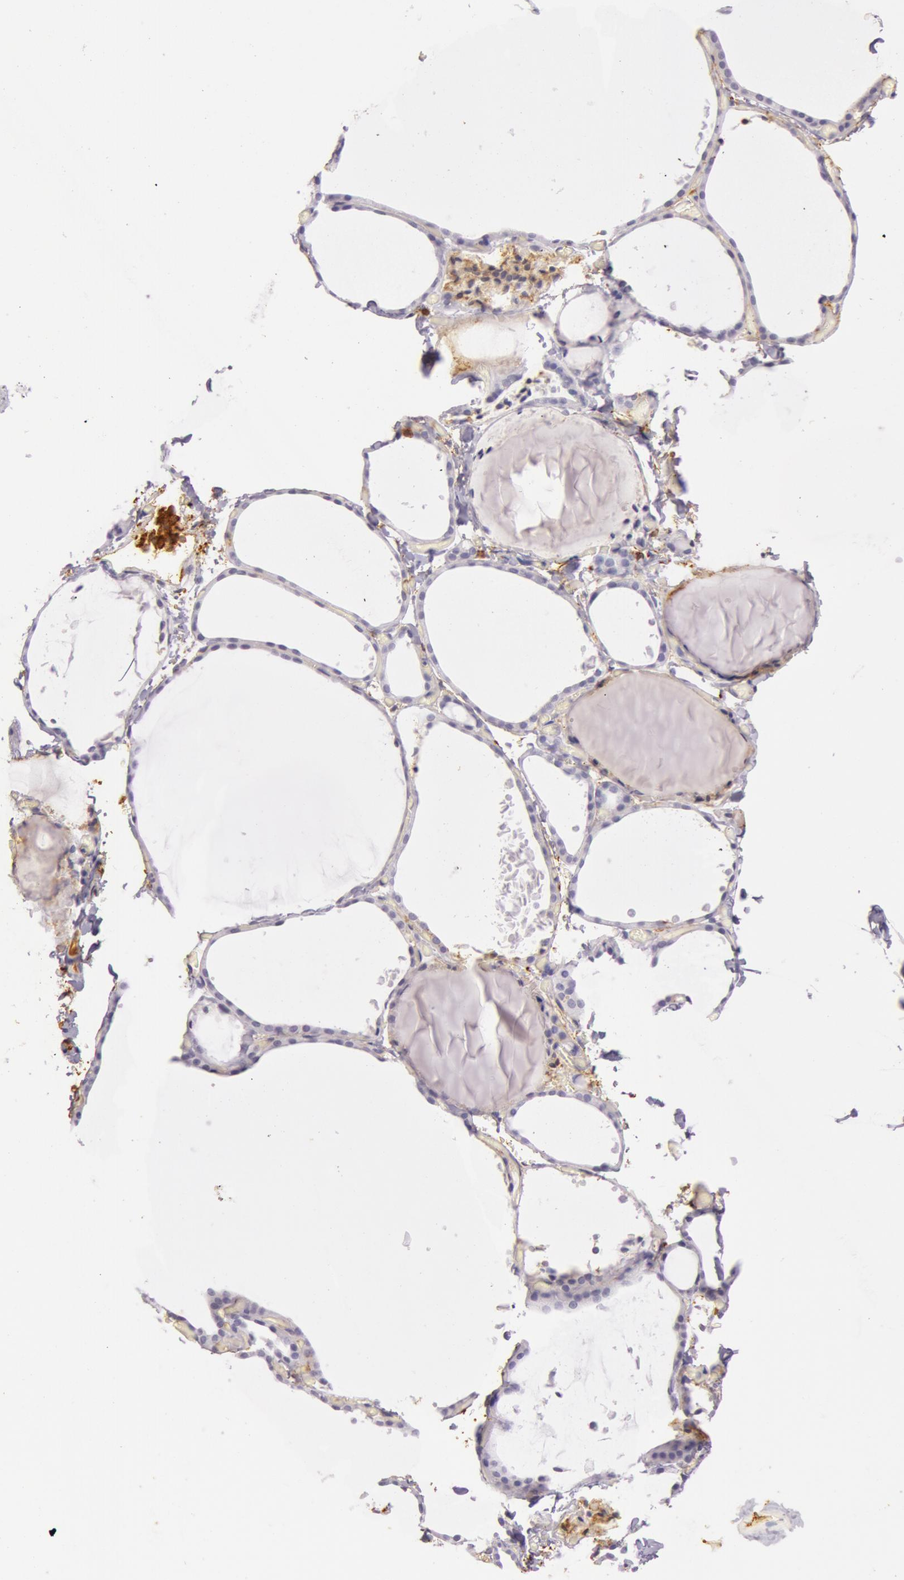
{"staining": {"intensity": "negative", "quantity": "none", "location": "none"}, "tissue": "thyroid gland", "cell_type": "Glandular cells", "image_type": "normal", "snomed": [{"axis": "morphology", "description": "Normal tissue, NOS"}, {"axis": "topography", "description": "Thyroid gland"}], "caption": "Immunohistochemical staining of unremarkable human thyroid gland reveals no significant positivity in glandular cells. (Stains: DAB immunohistochemistry with hematoxylin counter stain, Microscopy: brightfield microscopy at high magnification).", "gene": "C4BPA", "patient": {"sex": "female", "age": 22}}